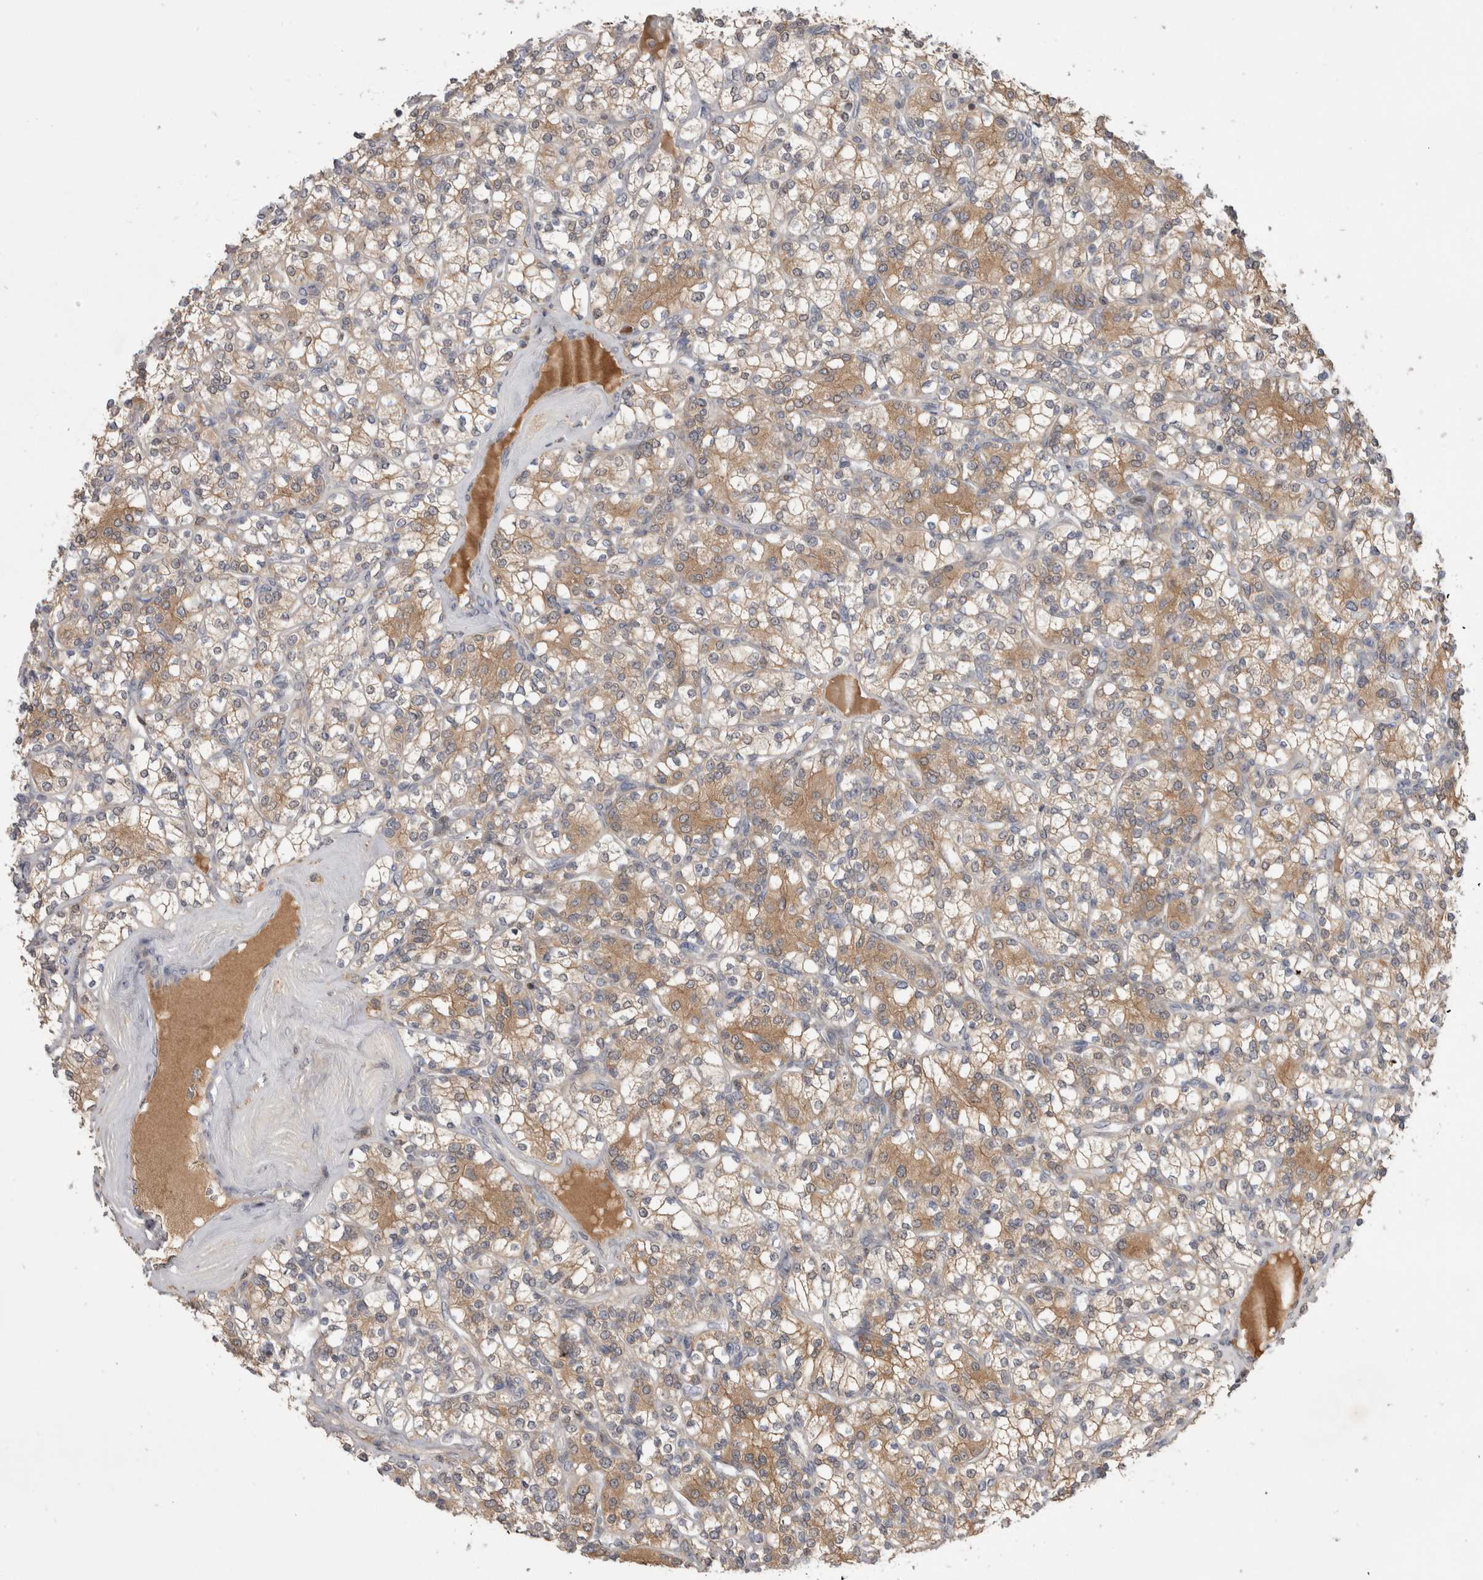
{"staining": {"intensity": "moderate", "quantity": ">75%", "location": "cytoplasmic/membranous"}, "tissue": "renal cancer", "cell_type": "Tumor cells", "image_type": "cancer", "snomed": [{"axis": "morphology", "description": "Adenocarcinoma, NOS"}, {"axis": "topography", "description": "Kidney"}], "caption": "High-power microscopy captured an immunohistochemistry (IHC) image of renal cancer, revealing moderate cytoplasmic/membranous expression in approximately >75% of tumor cells.", "gene": "PLEKHM1", "patient": {"sex": "male", "age": 77}}